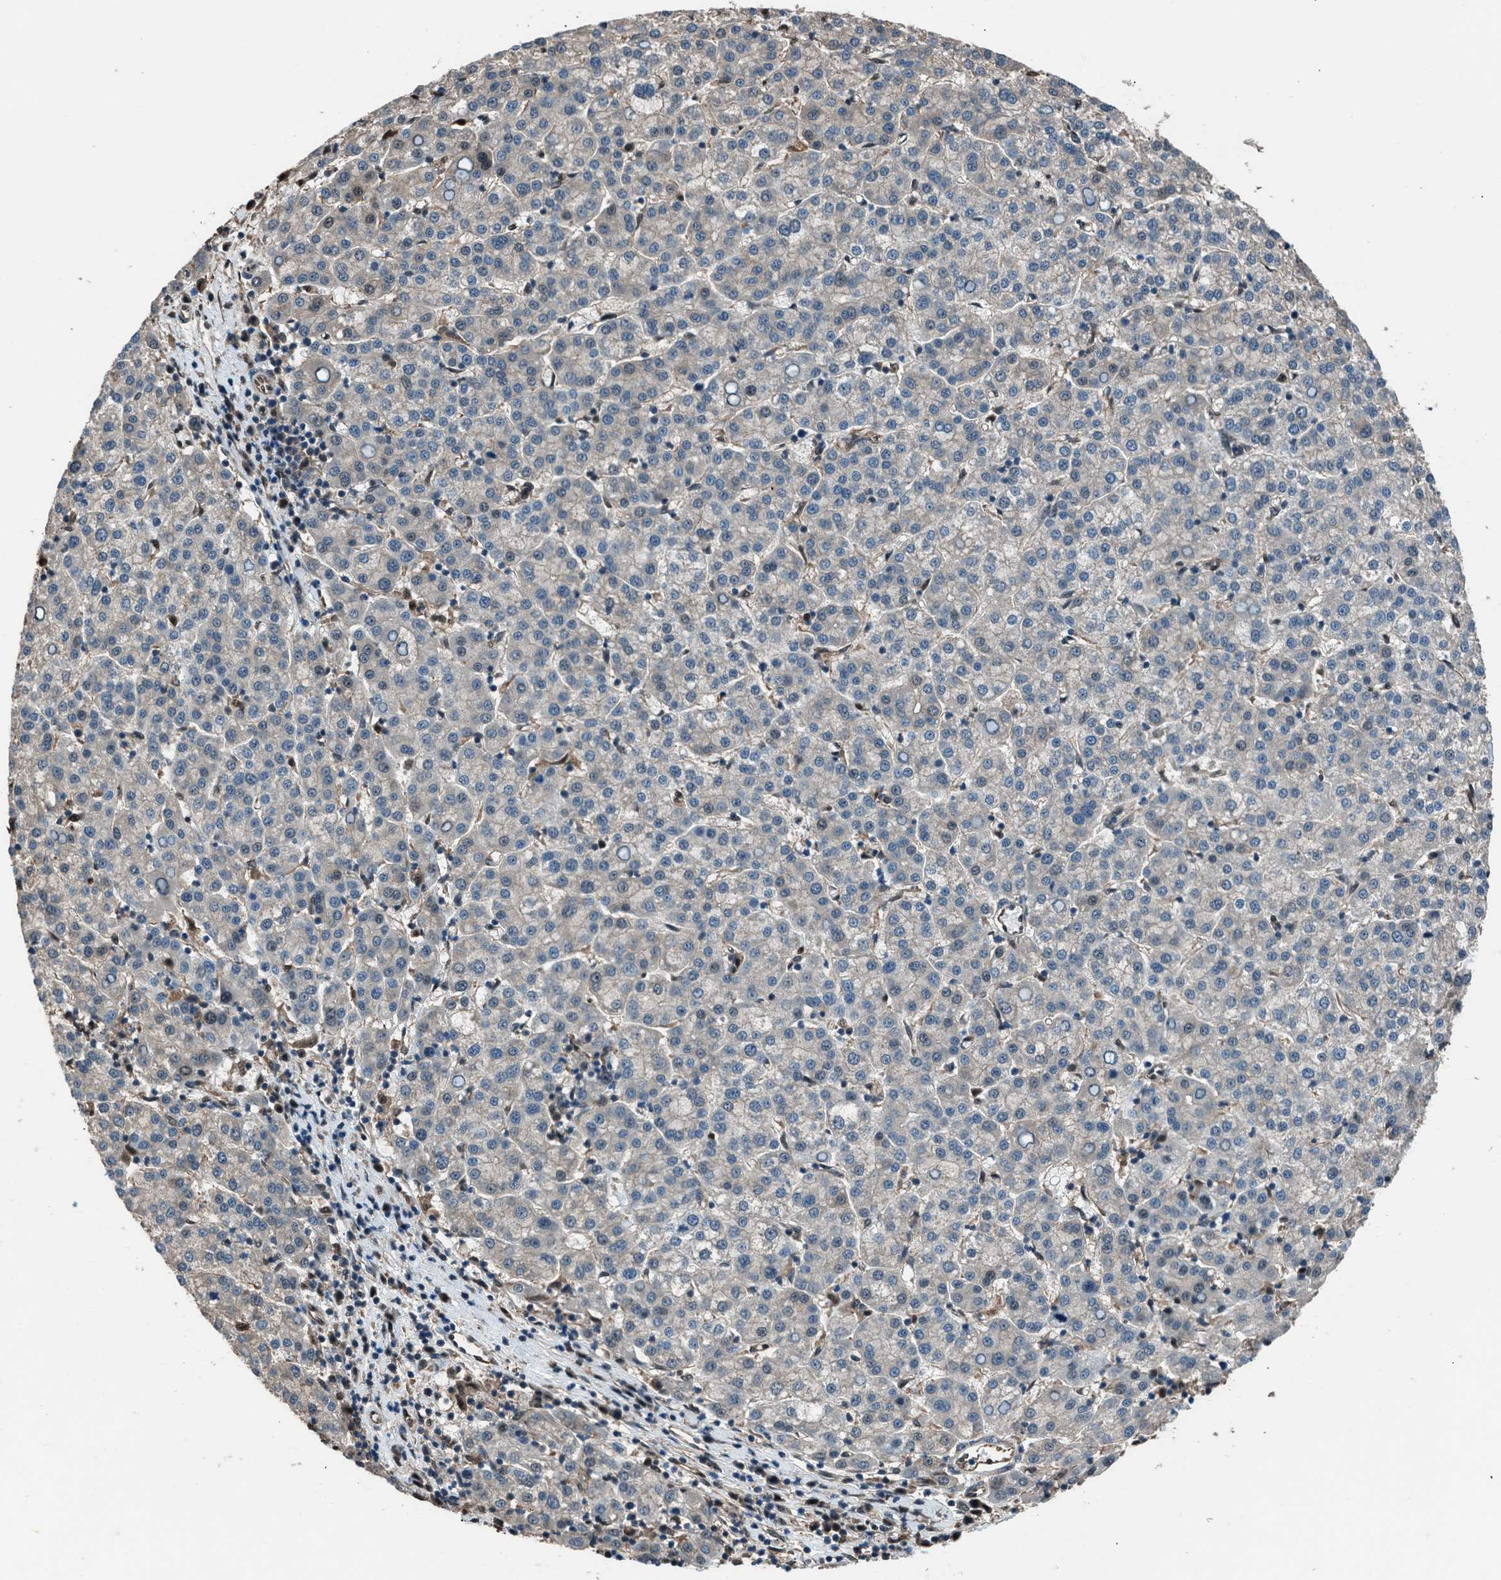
{"staining": {"intensity": "weak", "quantity": "<25%", "location": "cytoplasmic/membranous"}, "tissue": "liver cancer", "cell_type": "Tumor cells", "image_type": "cancer", "snomed": [{"axis": "morphology", "description": "Carcinoma, Hepatocellular, NOS"}, {"axis": "topography", "description": "Liver"}], "caption": "DAB (3,3'-diaminobenzidine) immunohistochemical staining of human liver cancer (hepatocellular carcinoma) reveals no significant staining in tumor cells.", "gene": "YWHAG", "patient": {"sex": "female", "age": 58}}